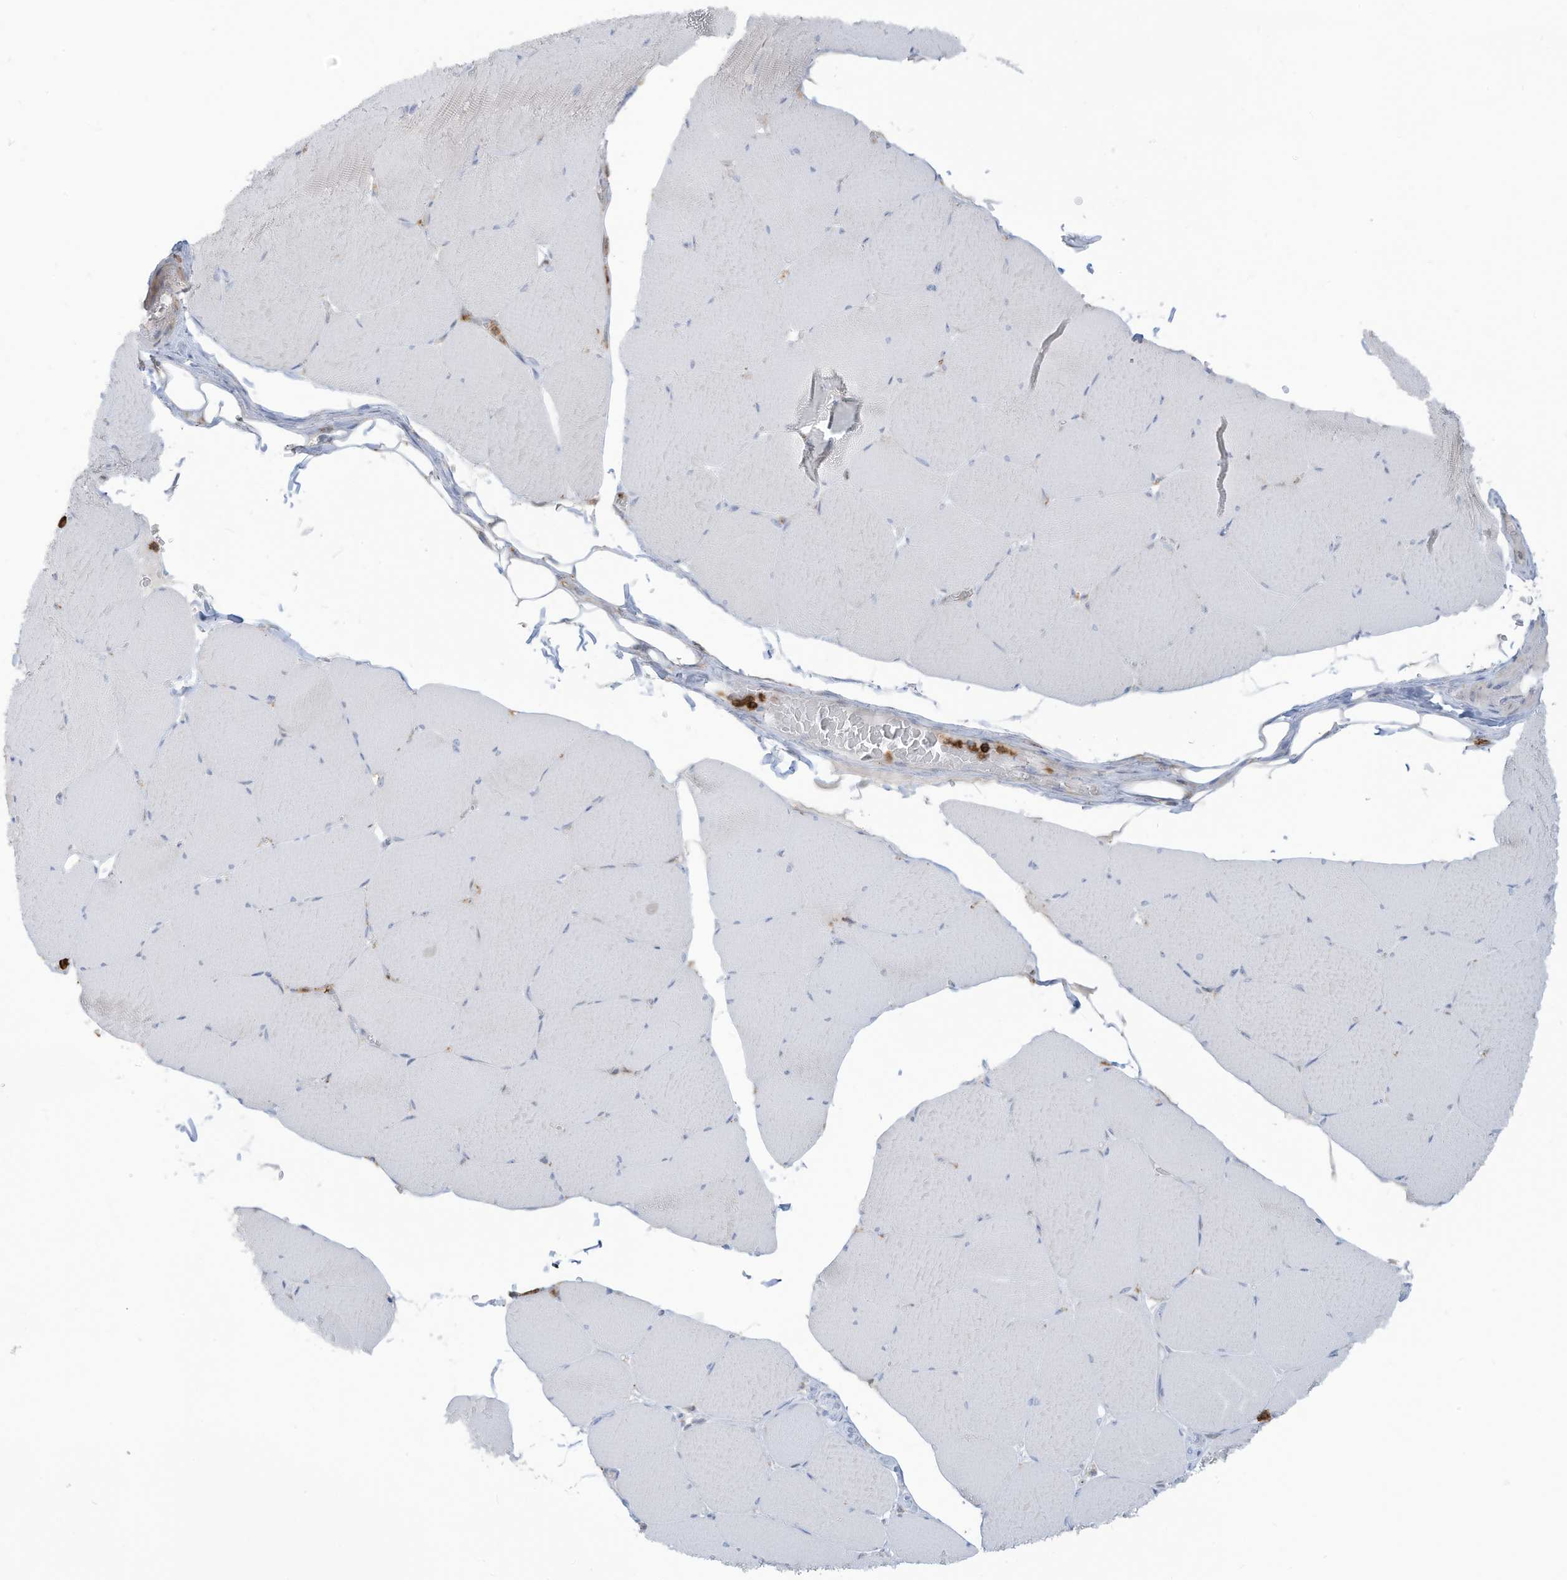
{"staining": {"intensity": "negative", "quantity": "none", "location": "none"}, "tissue": "skeletal muscle", "cell_type": "Myocytes", "image_type": "normal", "snomed": [{"axis": "morphology", "description": "Normal tissue, NOS"}, {"axis": "topography", "description": "Skeletal muscle"}, {"axis": "topography", "description": "Head-Neck"}], "caption": "This is an immunohistochemistry (IHC) histopathology image of unremarkable skeletal muscle. There is no staining in myocytes.", "gene": "NOTO", "patient": {"sex": "male", "age": 66}}